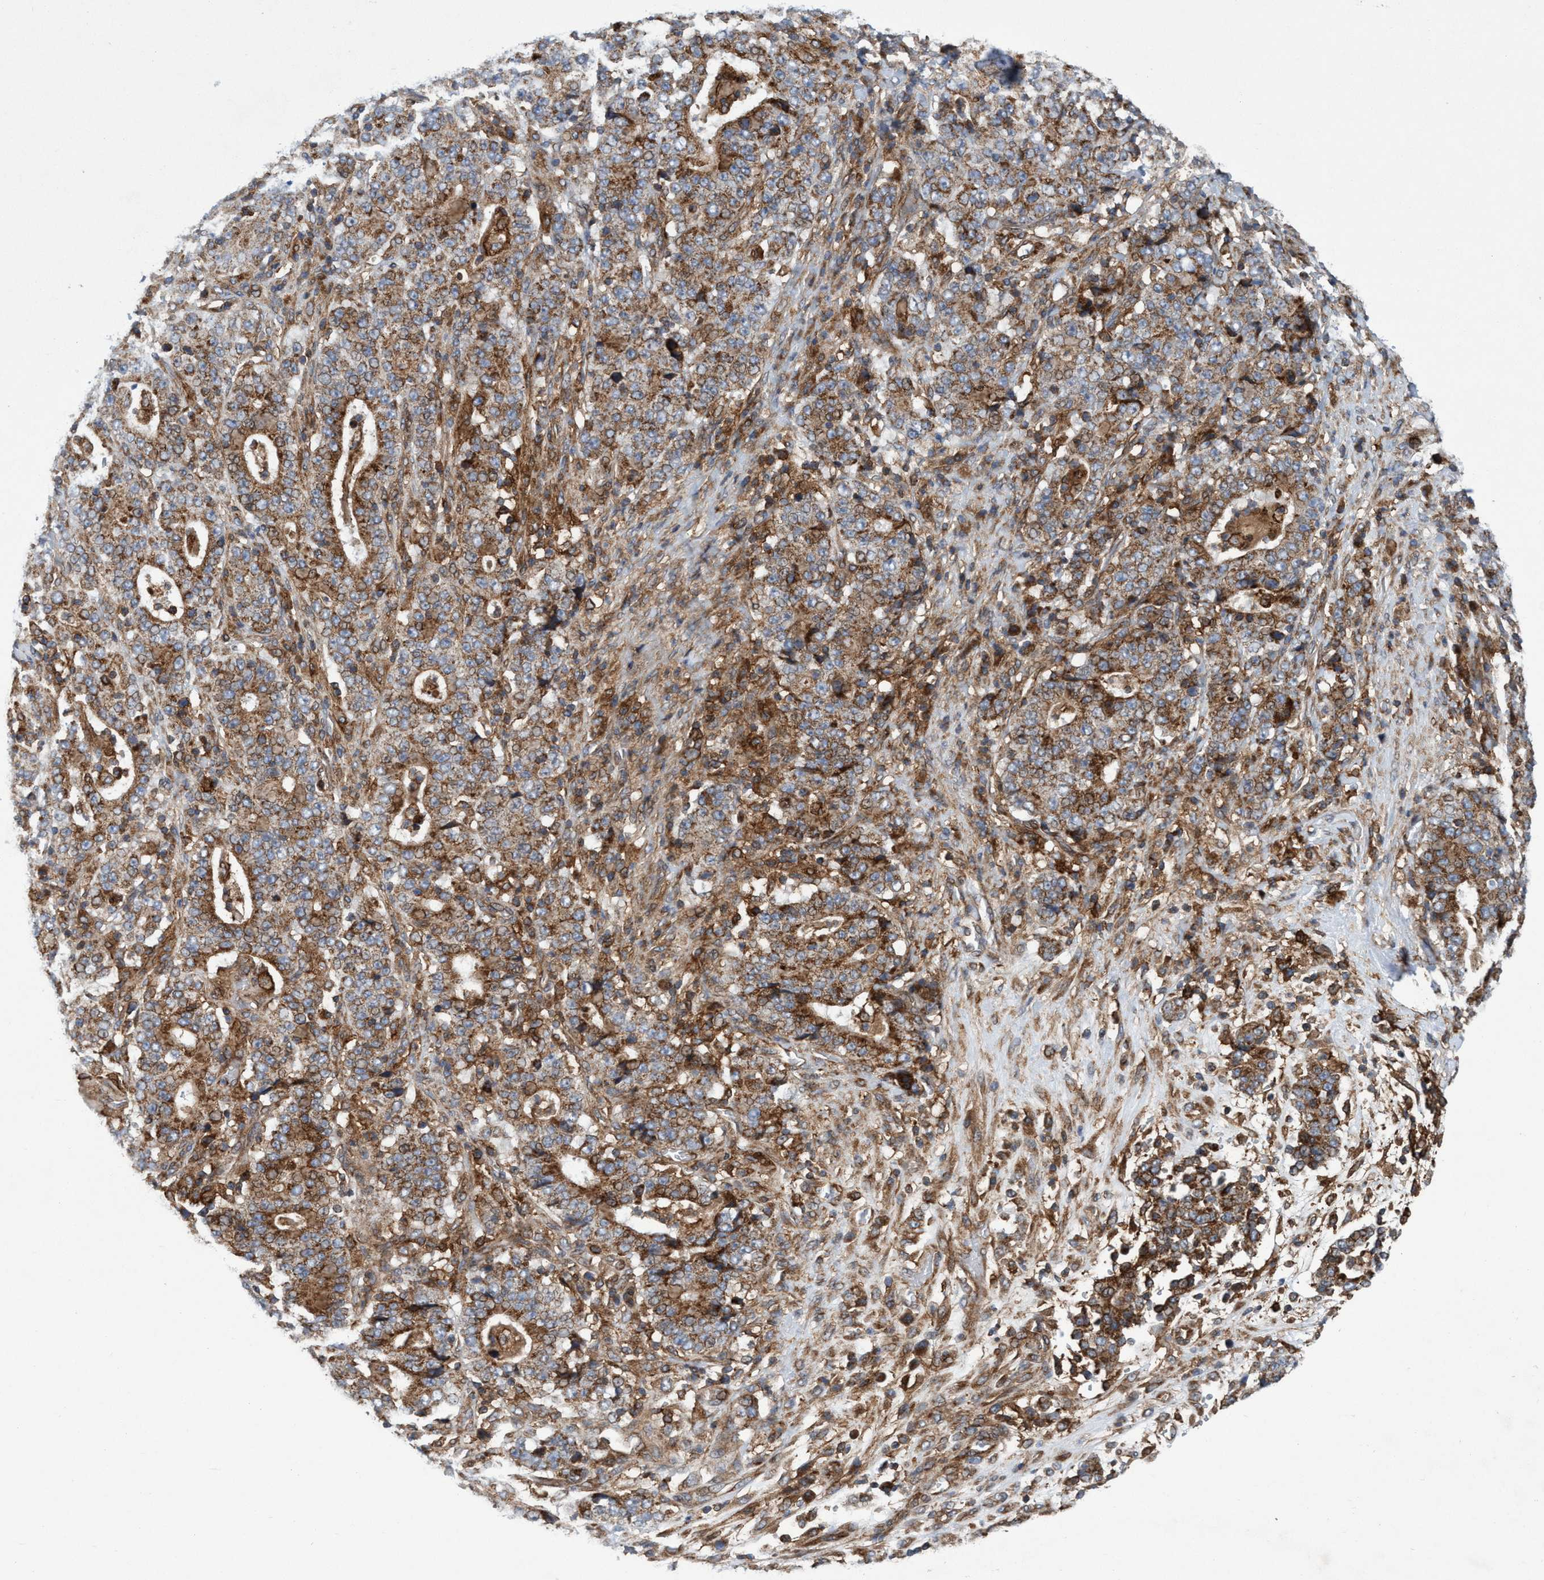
{"staining": {"intensity": "moderate", "quantity": ">75%", "location": "cytoplasmic/membranous"}, "tissue": "stomach cancer", "cell_type": "Tumor cells", "image_type": "cancer", "snomed": [{"axis": "morphology", "description": "Normal tissue, NOS"}, {"axis": "morphology", "description": "Adenocarcinoma, NOS"}, {"axis": "topography", "description": "Stomach, upper"}, {"axis": "topography", "description": "Stomach"}], "caption": "A brown stain shows moderate cytoplasmic/membranous staining of a protein in human stomach cancer tumor cells.", "gene": "SLC16A3", "patient": {"sex": "male", "age": 59}}